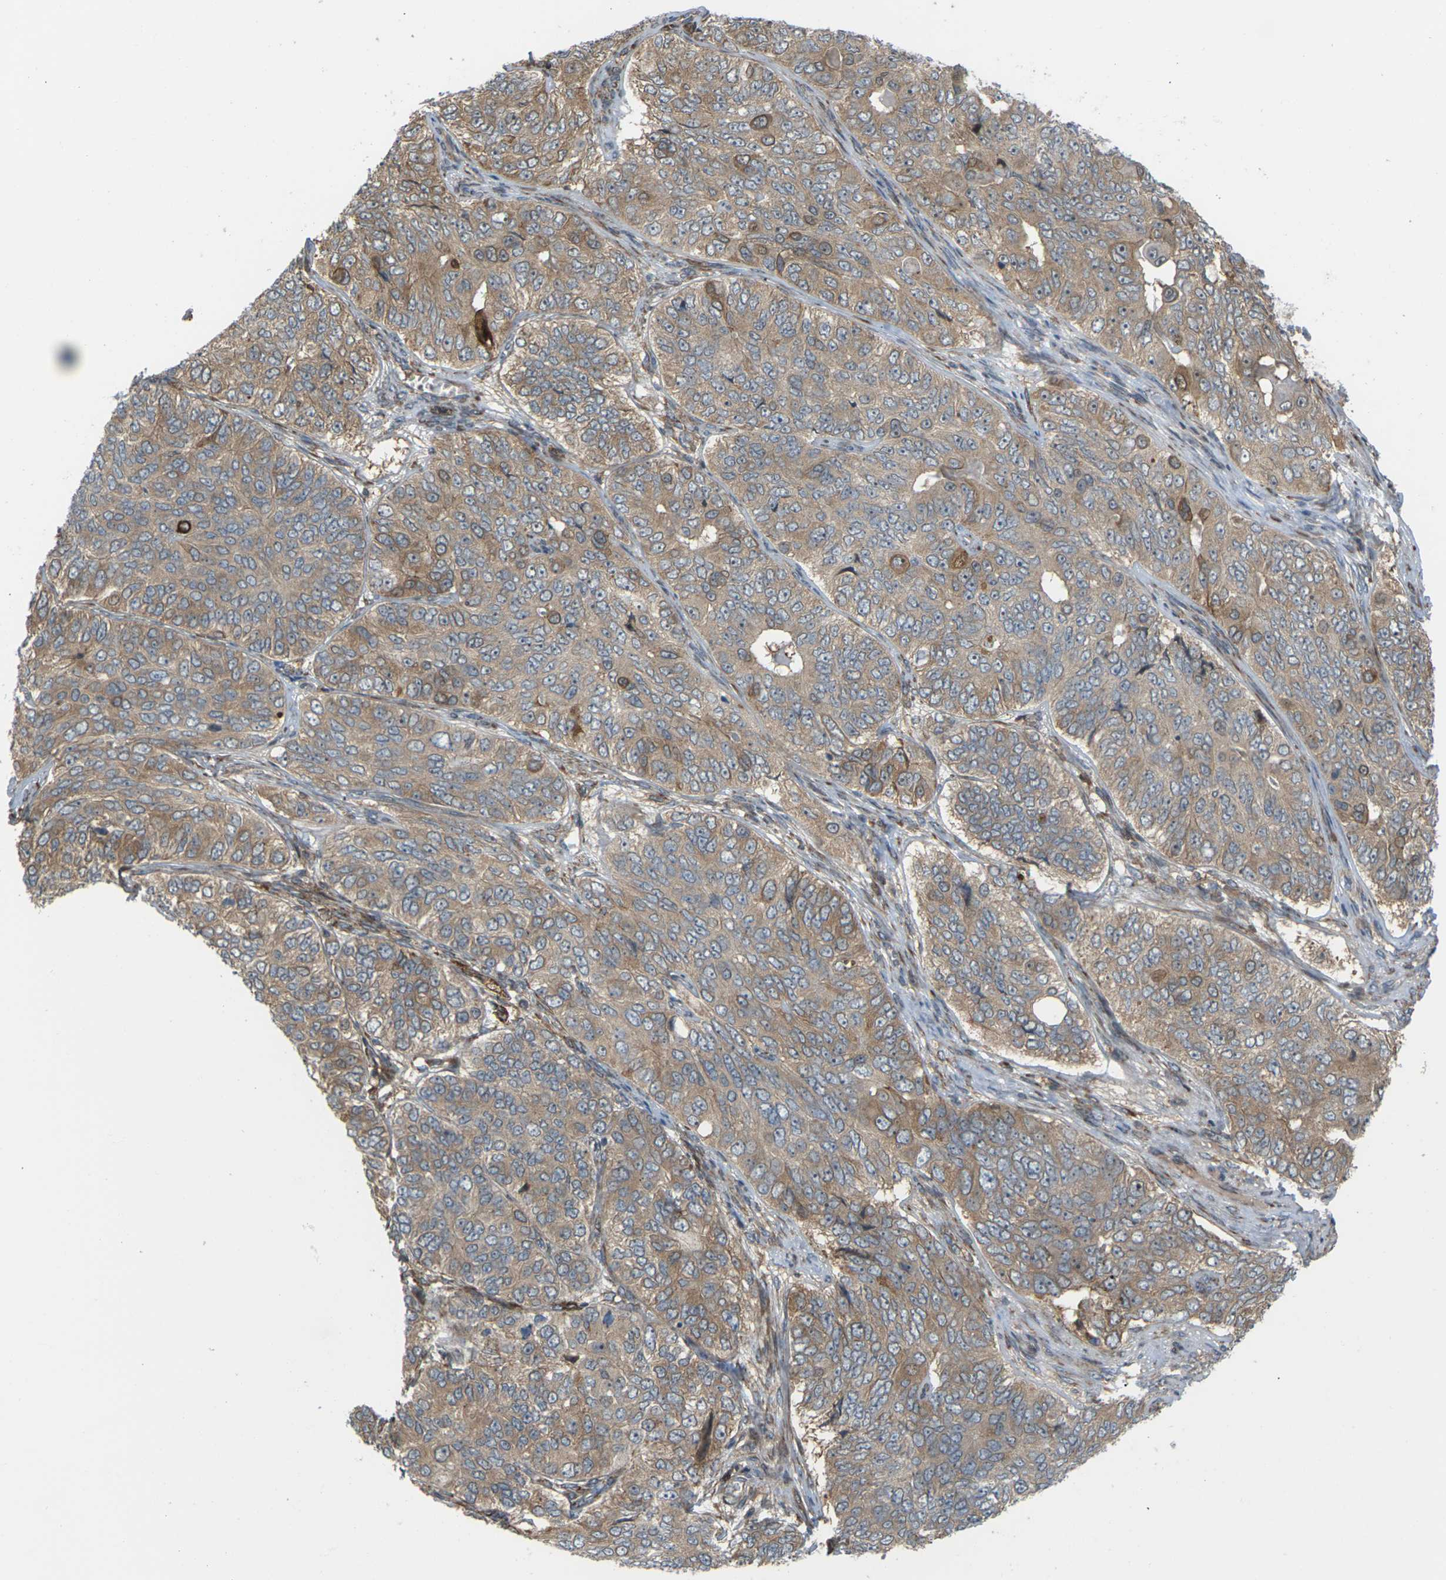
{"staining": {"intensity": "moderate", "quantity": ">75%", "location": "cytoplasmic/membranous"}, "tissue": "ovarian cancer", "cell_type": "Tumor cells", "image_type": "cancer", "snomed": [{"axis": "morphology", "description": "Carcinoma, endometroid"}, {"axis": "topography", "description": "Ovary"}], "caption": "IHC photomicrograph of neoplastic tissue: human ovarian cancer (endometroid carcinoma) stained using IHC exhibits medium levels of moderate protein expression localized specifically in the cytoplasmic/membranous of tumor cells, appearing as a cytoplasmic/membranous brown color.", "gene": "ROBO1", "patient": {"sex": "female", "age": 51}}